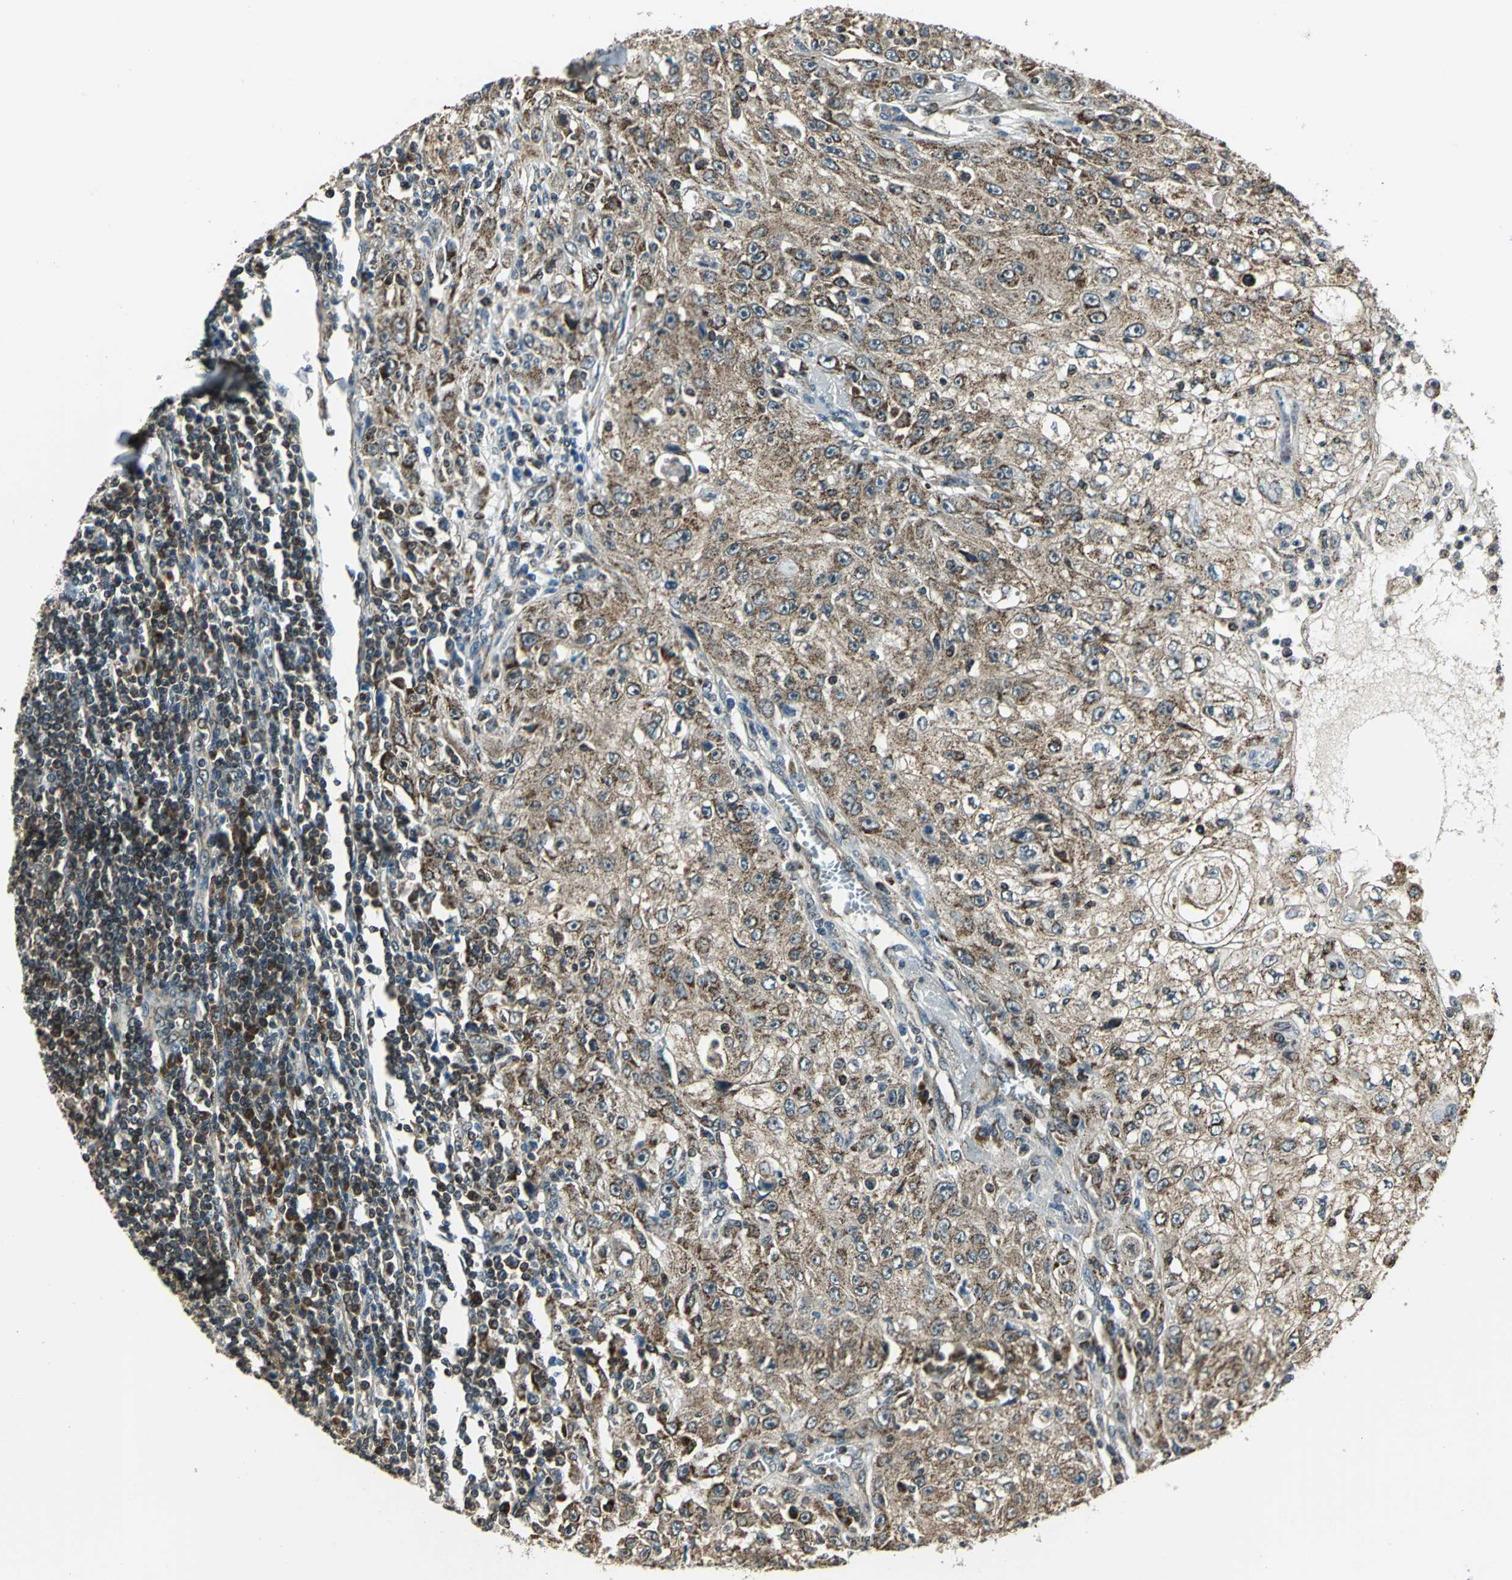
{"staining": {"intensity": "moderate", "quantity": ">75%", "location": "cytoplasmic/membranous"}, "tissue": "skin cancer", "cell_type": "Tumor cells", "image_type": "cancer", "snomed": [{"axis": "morphology", "description": "Squamous cell carcinoma, NOS"}, {"axis": "topography", "description": "Skin"}], "caption": "Human skin squamous cell carcinoma stained with a brown dye exhibits moderate cytoplasmic/membranous positive positivity in about >75% of tumor cells.", "gene": "NUDT2", "patient": {"sex": "male", "age": 75}}